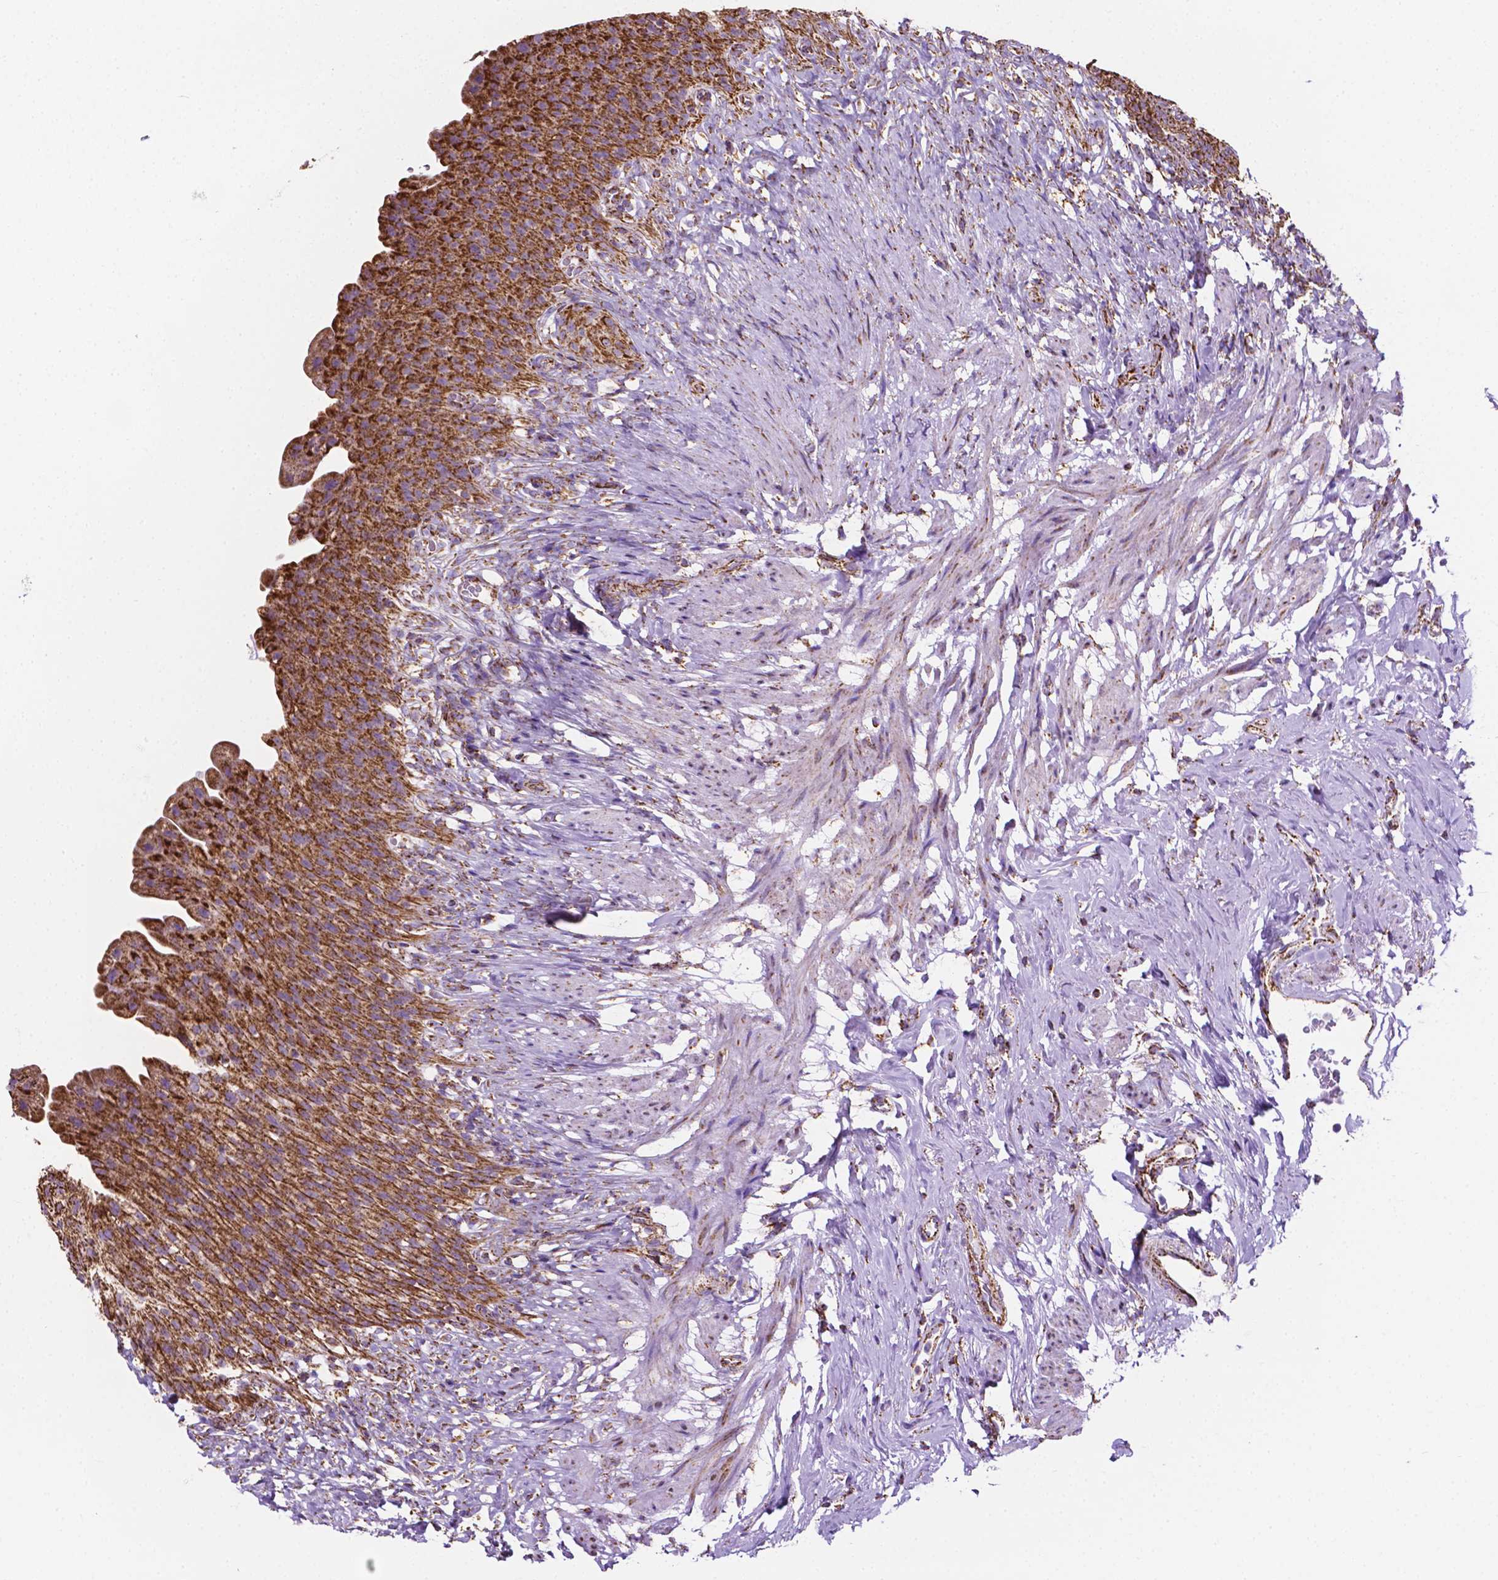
{"staining": {"intensity": "strong", "quantity": ">75%", "location": "cytoplasmic/membranous"}, "tissue": "urinary bladder", "cell_type": "Urothelial cells", "image_type": "normal", "snomed": [{"axis": "morphology", "description": "Normal tissue, NOS"}, {"axis": "topography", "description": "Urinary bladder"}, {"axis": "topography", "description": "Prostate"}], "caption": "Urinary bladder stained for a protein displays strong cytoplasmic/membranous positivity in urothelial cells. The protein is shown in brown color, while the nuclei are stained blue.", "gene": "RMDN3", "patient": {"sex": "male", "age": 76}}